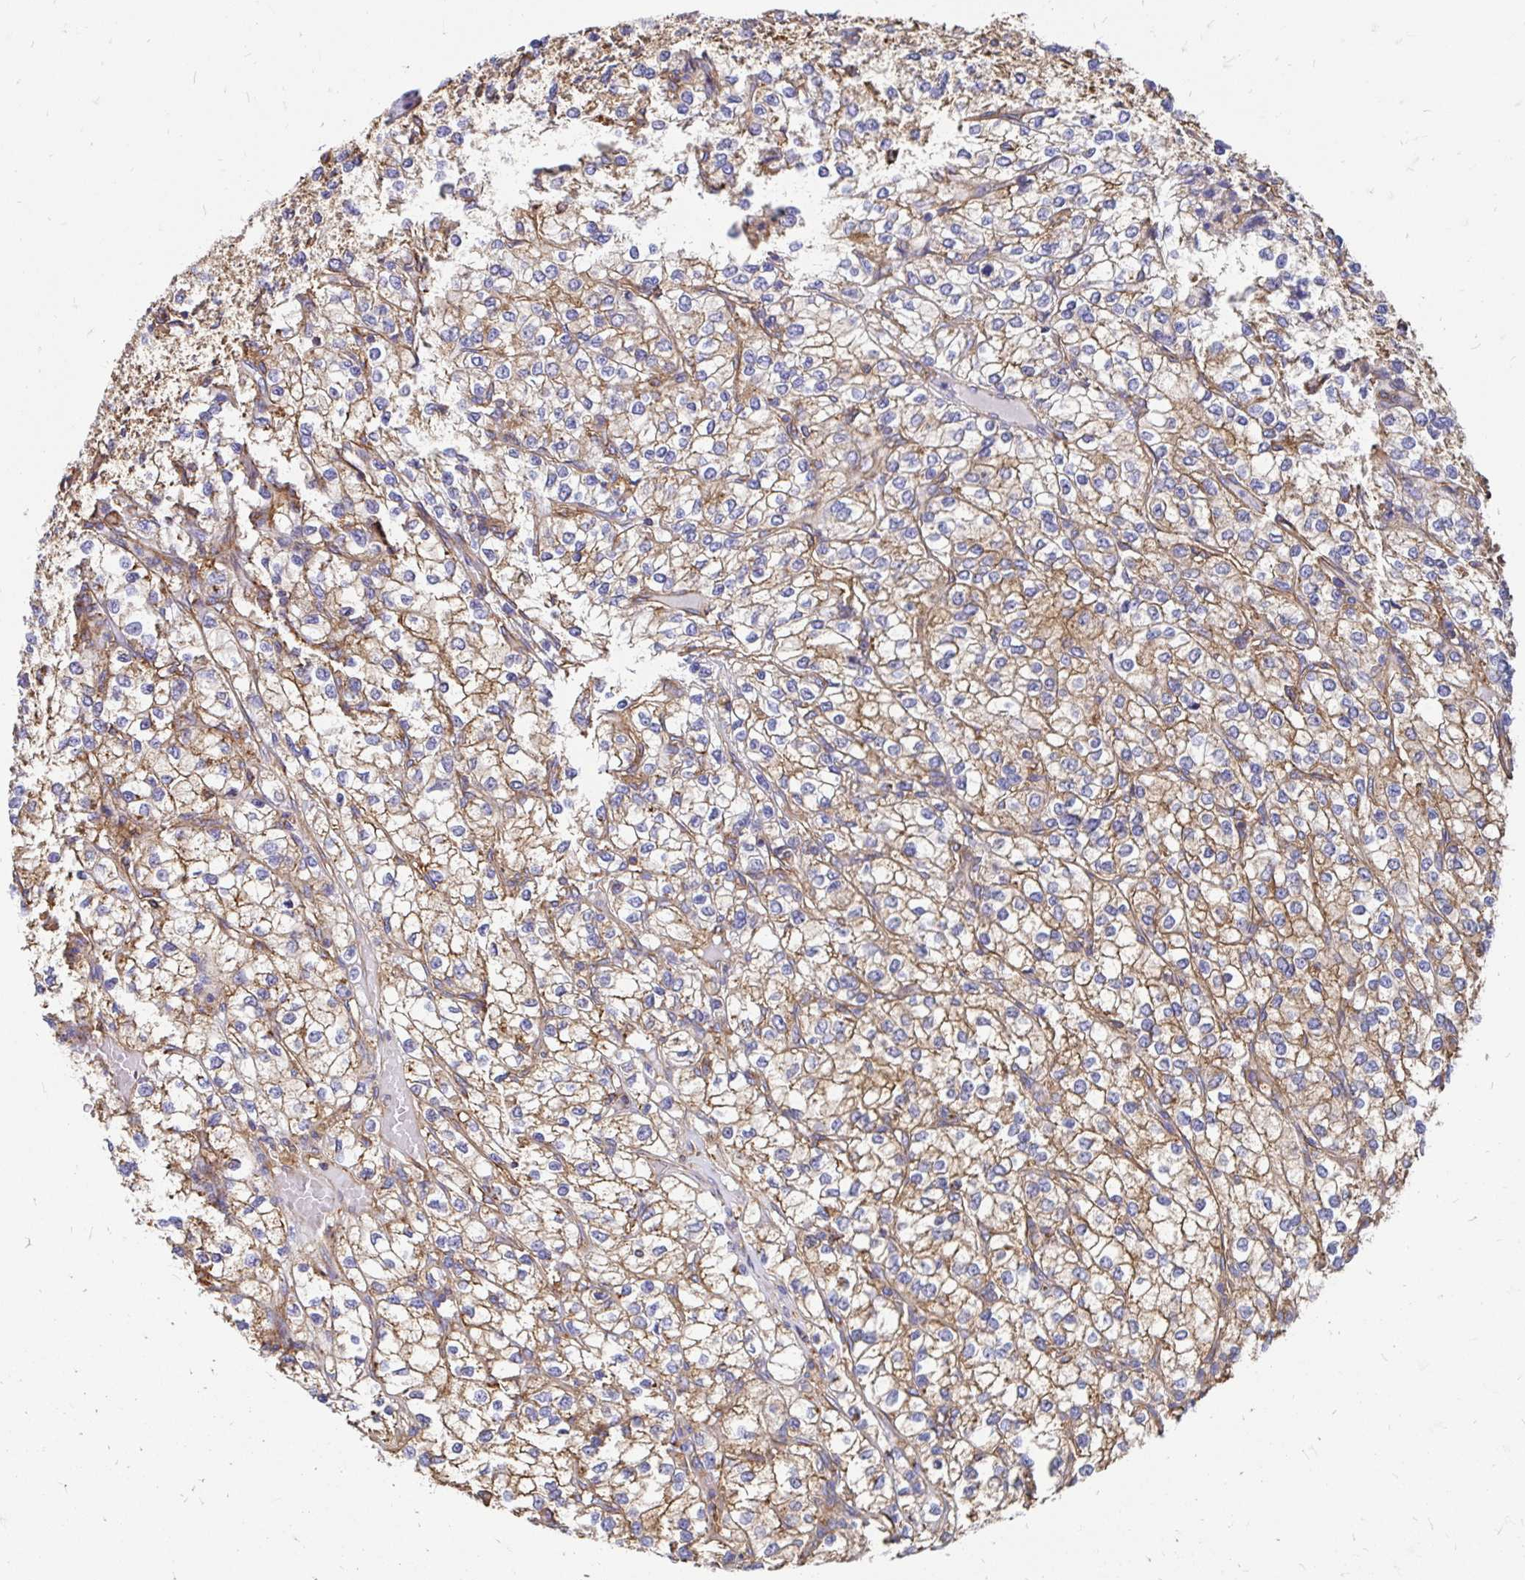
{"staining": {"intensity": "moderate", "quantity": "25%-75%", "location": "cytoplasmic/membranous"}, "tissue": "renal cancer", "cell_type": "Tumor cells", "image_type": "cancer", "snomed": [{"axis": "morphology", "description": "Adenocarcinoma, NOS"}, {"axis": "topography", "description": "Kidney"}], "caption": "Immunohistochemistry (DAB (3,3'-diaminobenzidine)) staining of renal adenocarcinoma exhibits moderate cytoplasmic/membranous protein staining in about 25%-75% of tumor cells. (Brightfield microscopy of DAB IHC at high magnification).", "gene": "CLTC", "patient": {"sex": "male", "age": 80}}